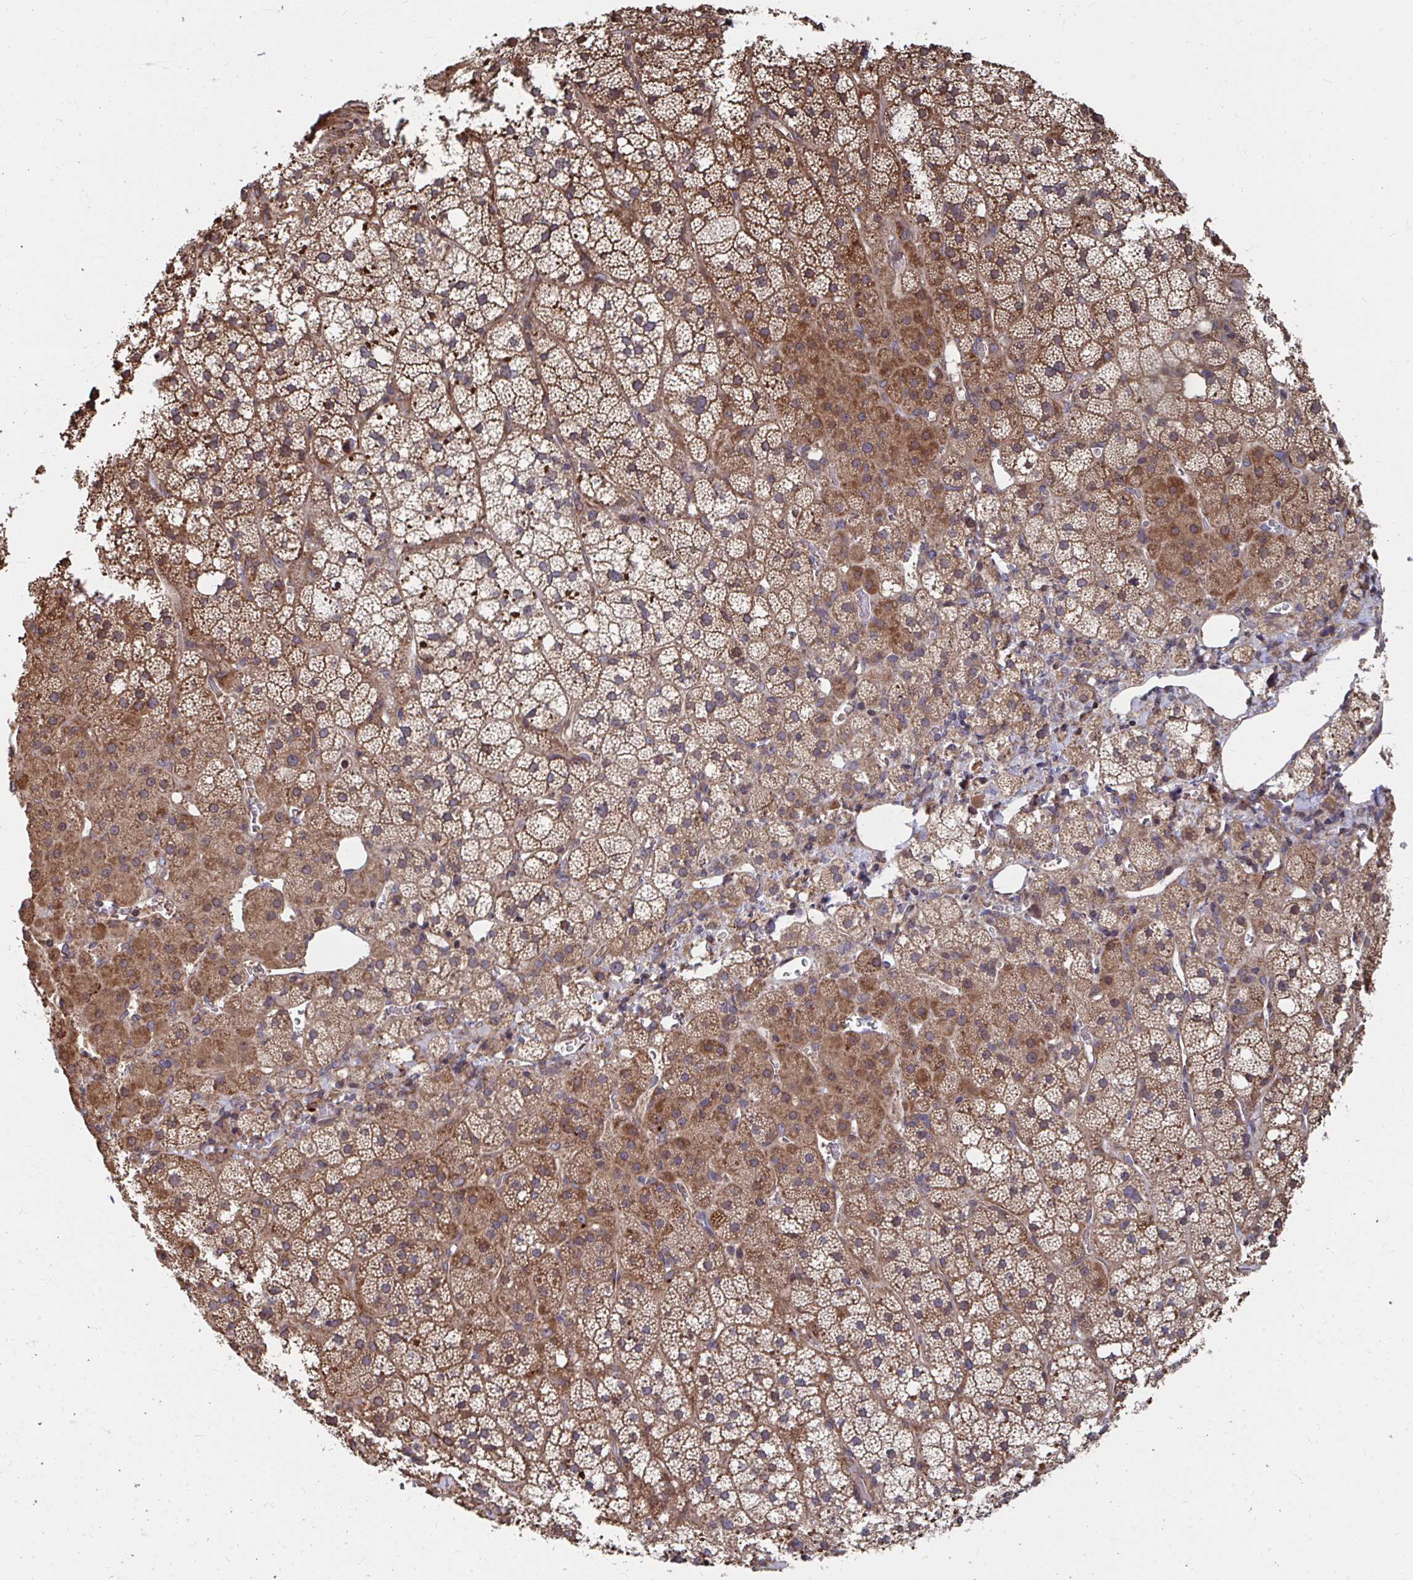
{"staining": {"intensity": "moderate", "quantity": "25%-75%", "location": "cytoplasmic/membranous"}, "tissue": "adrenal gland", "cell_type": "Glandular cells", "image_type": "normal", "snomed": [{"axis": "morphology", "description": "Normal tissue, NOS"}, {"axis": "topography", "description": "Adrenal gland"}], "caption": "Adrenal gland stained with immunohistochemistry exhibits moderate cytoplasmic/membranous expression in about 25%-75% of glandular cells. The staining was performed using DAB to visualize the protein expression in brown, while the nuclei were stained in blue with hematoxylin (Magnification: 20x).", "gene": "FAM89A", "patient": {"sex": "male", "age": 53}}